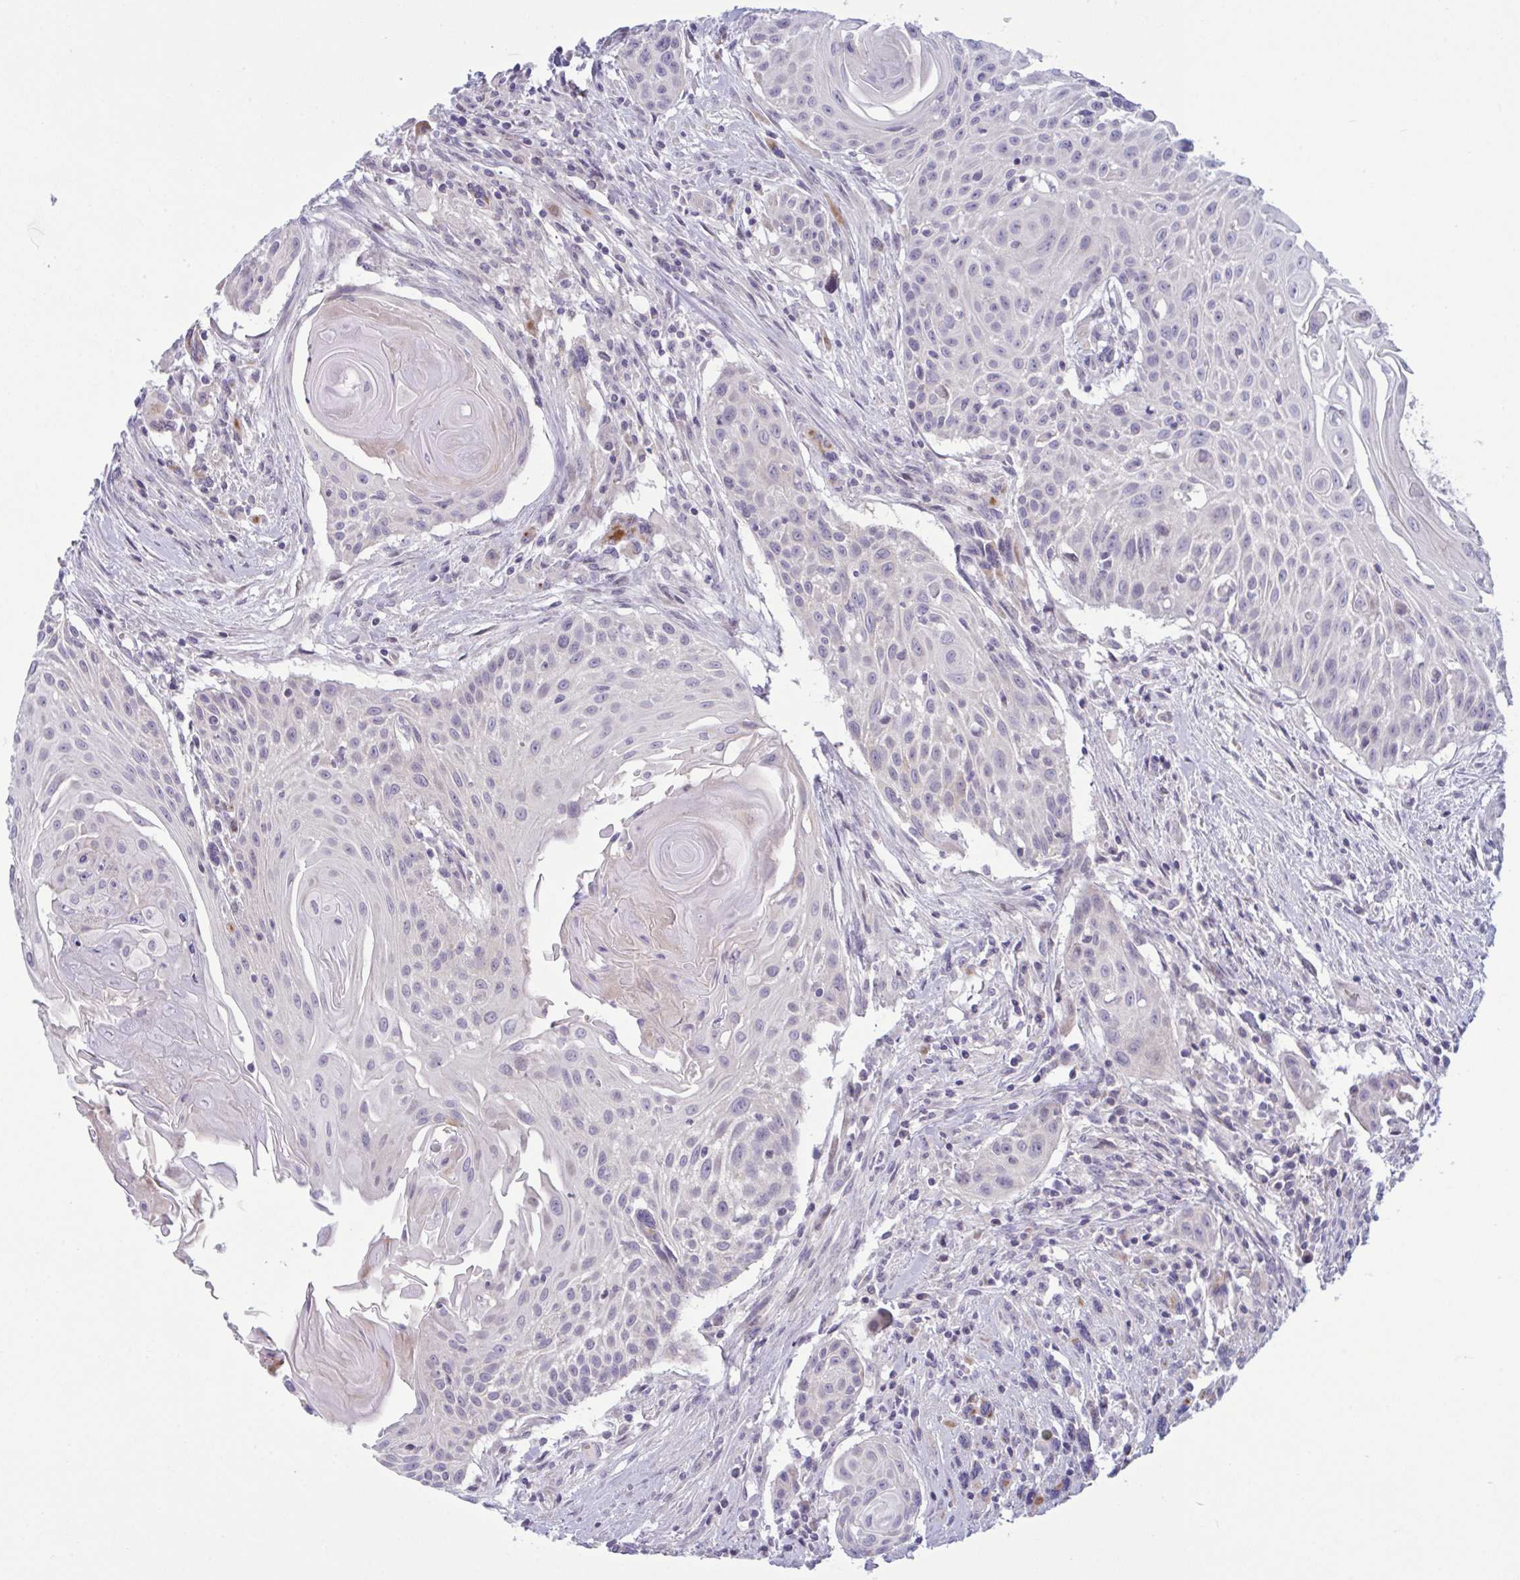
{"staining": {"intensity": "negative", "quantity": "none", "location": "none"}, "tissue": "head and neck cancer", "cell_type": "Tumor cells", "image_type": "cancer", "snomed": [{"axis": "morphology", "description": "Squamous cell carcinoma, NOS"}, {"axis": "topography", "description": "Lymph node"}, {"axis": "topography", "description": "Salivary gland"}, {"axis": "topography", "description": "Head-Neck"}], "caption": "An IHC micrograph of head and neck squamous cell carcinoma is shown. There is no staining in tumor cells of head and neck squamous cell carcinoma.", "gene": "VWC2", "patient": {"sex": "female", "age": 74}}